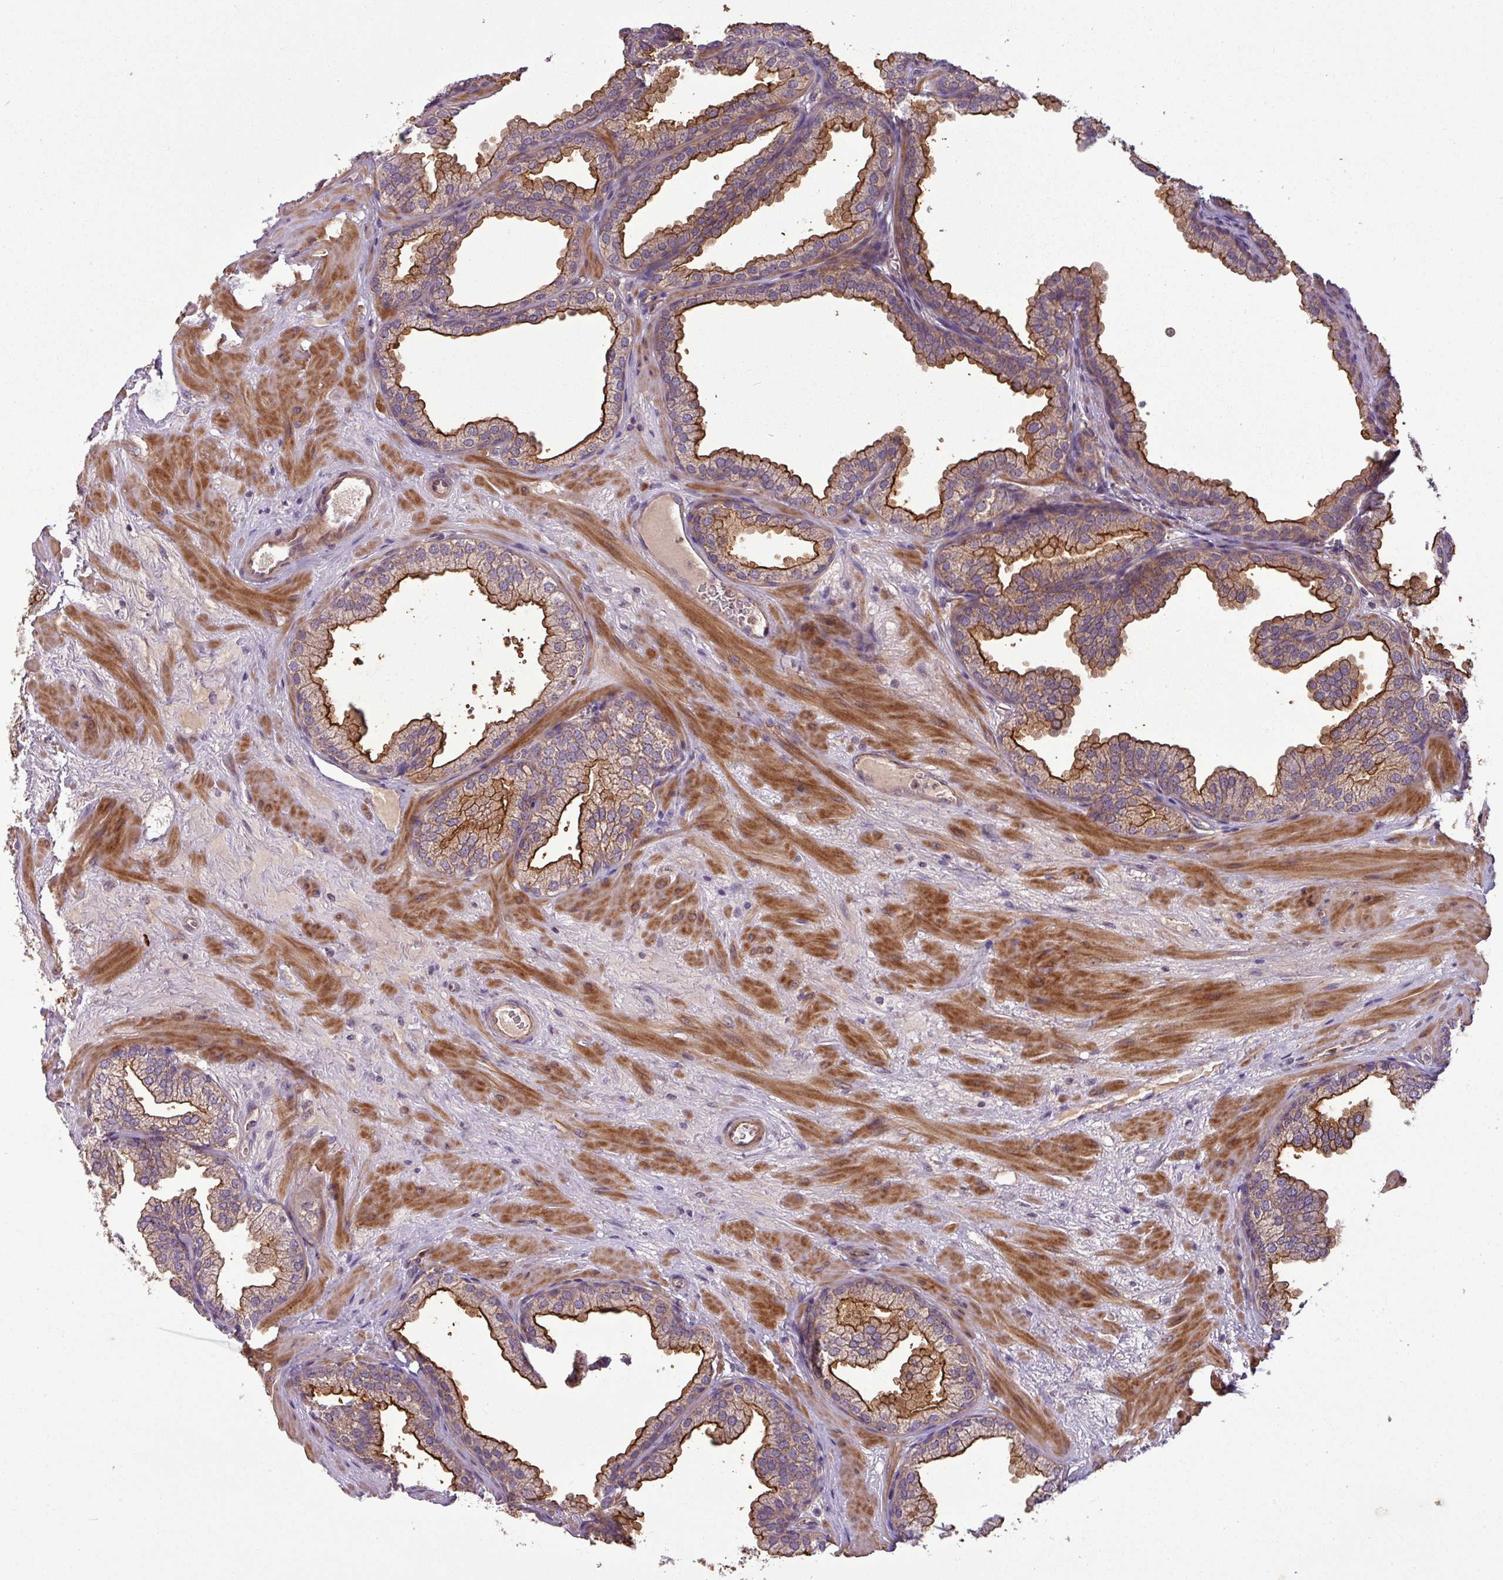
{"staining": {"intensity": "strong", "quantity": ">75%", "location": "cytoplasmic/membranous"}, "tissue": "prostate", "cell_type": "Glandular cells", "image_type": "normal", "snomed": [{"axis": "morphology", "description": "Normal tissue, NOS"}, {"axis": "topography", "description": "Prostate"}], "caption": "IHC of unremarkable prostate shows high levels of strong cytoplasmic/membranous staining in approximately >75% of glandular cells. (DAB (3,3'-diaminobenzidine) IHC, brown staining for protein, blue staining for nuclei).", "gene": "PAPLN", "patient": {"sex": "male", "age": 37}}